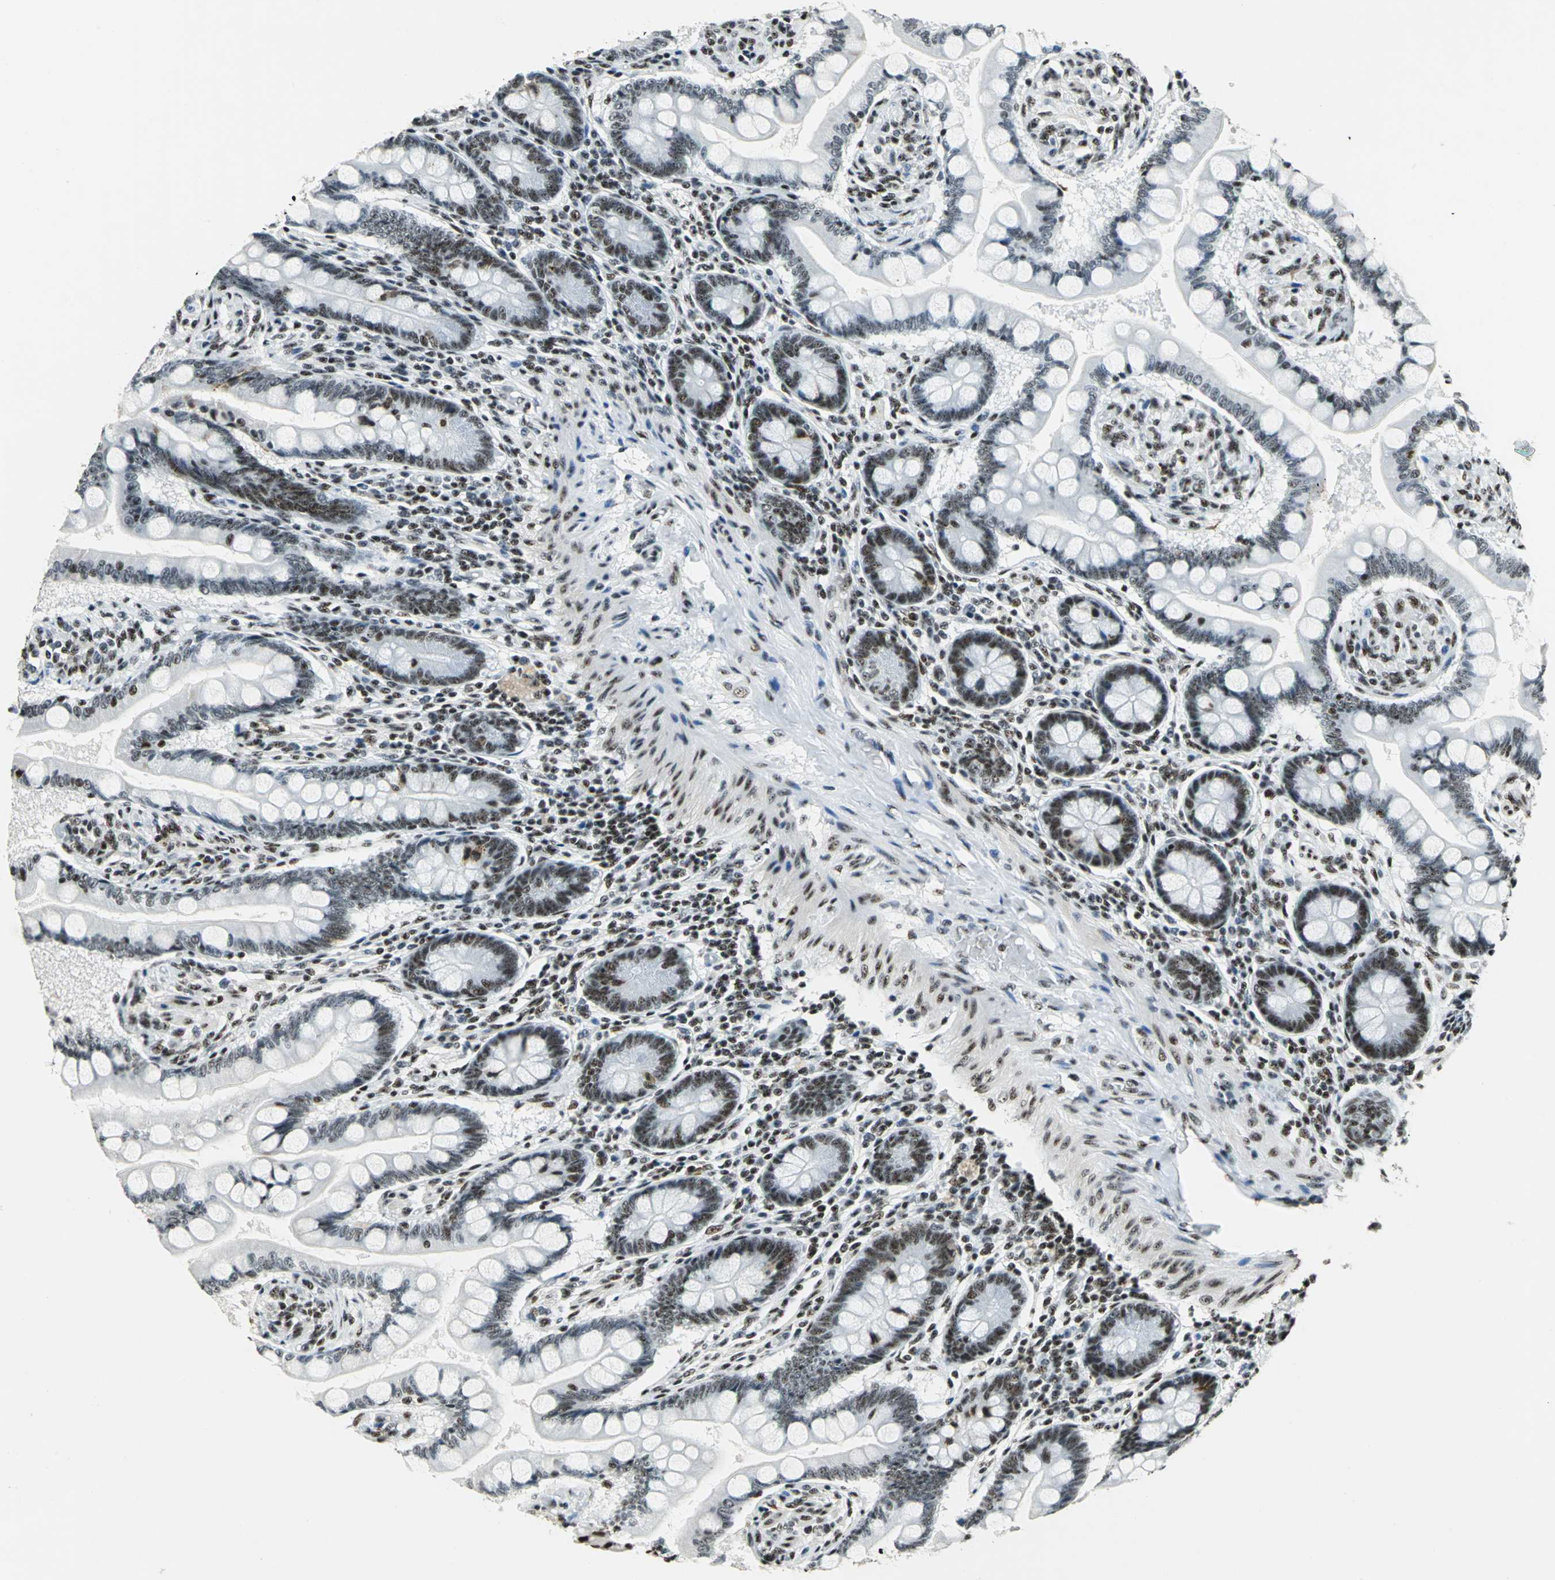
{"staining": {"intensity": "strong", "quantity": ">75%", "location": "nuclear"}, "tissue": "small intestine", "cell_type": "Glandular cells", "image_type": "normal", "snomed": [{"axis": "morphology", "description": "Normal tissue, NOS"}, {"axis": "topography", "description": "Small intestine"}], "caption": "Brown immunohistochemical staining in unremarkable human small intestine exhibits strong nuclear staining in approximately >75% of glandular cells.", "gene": "UBTF", "patient": {"sex": "male", "age": 41}}